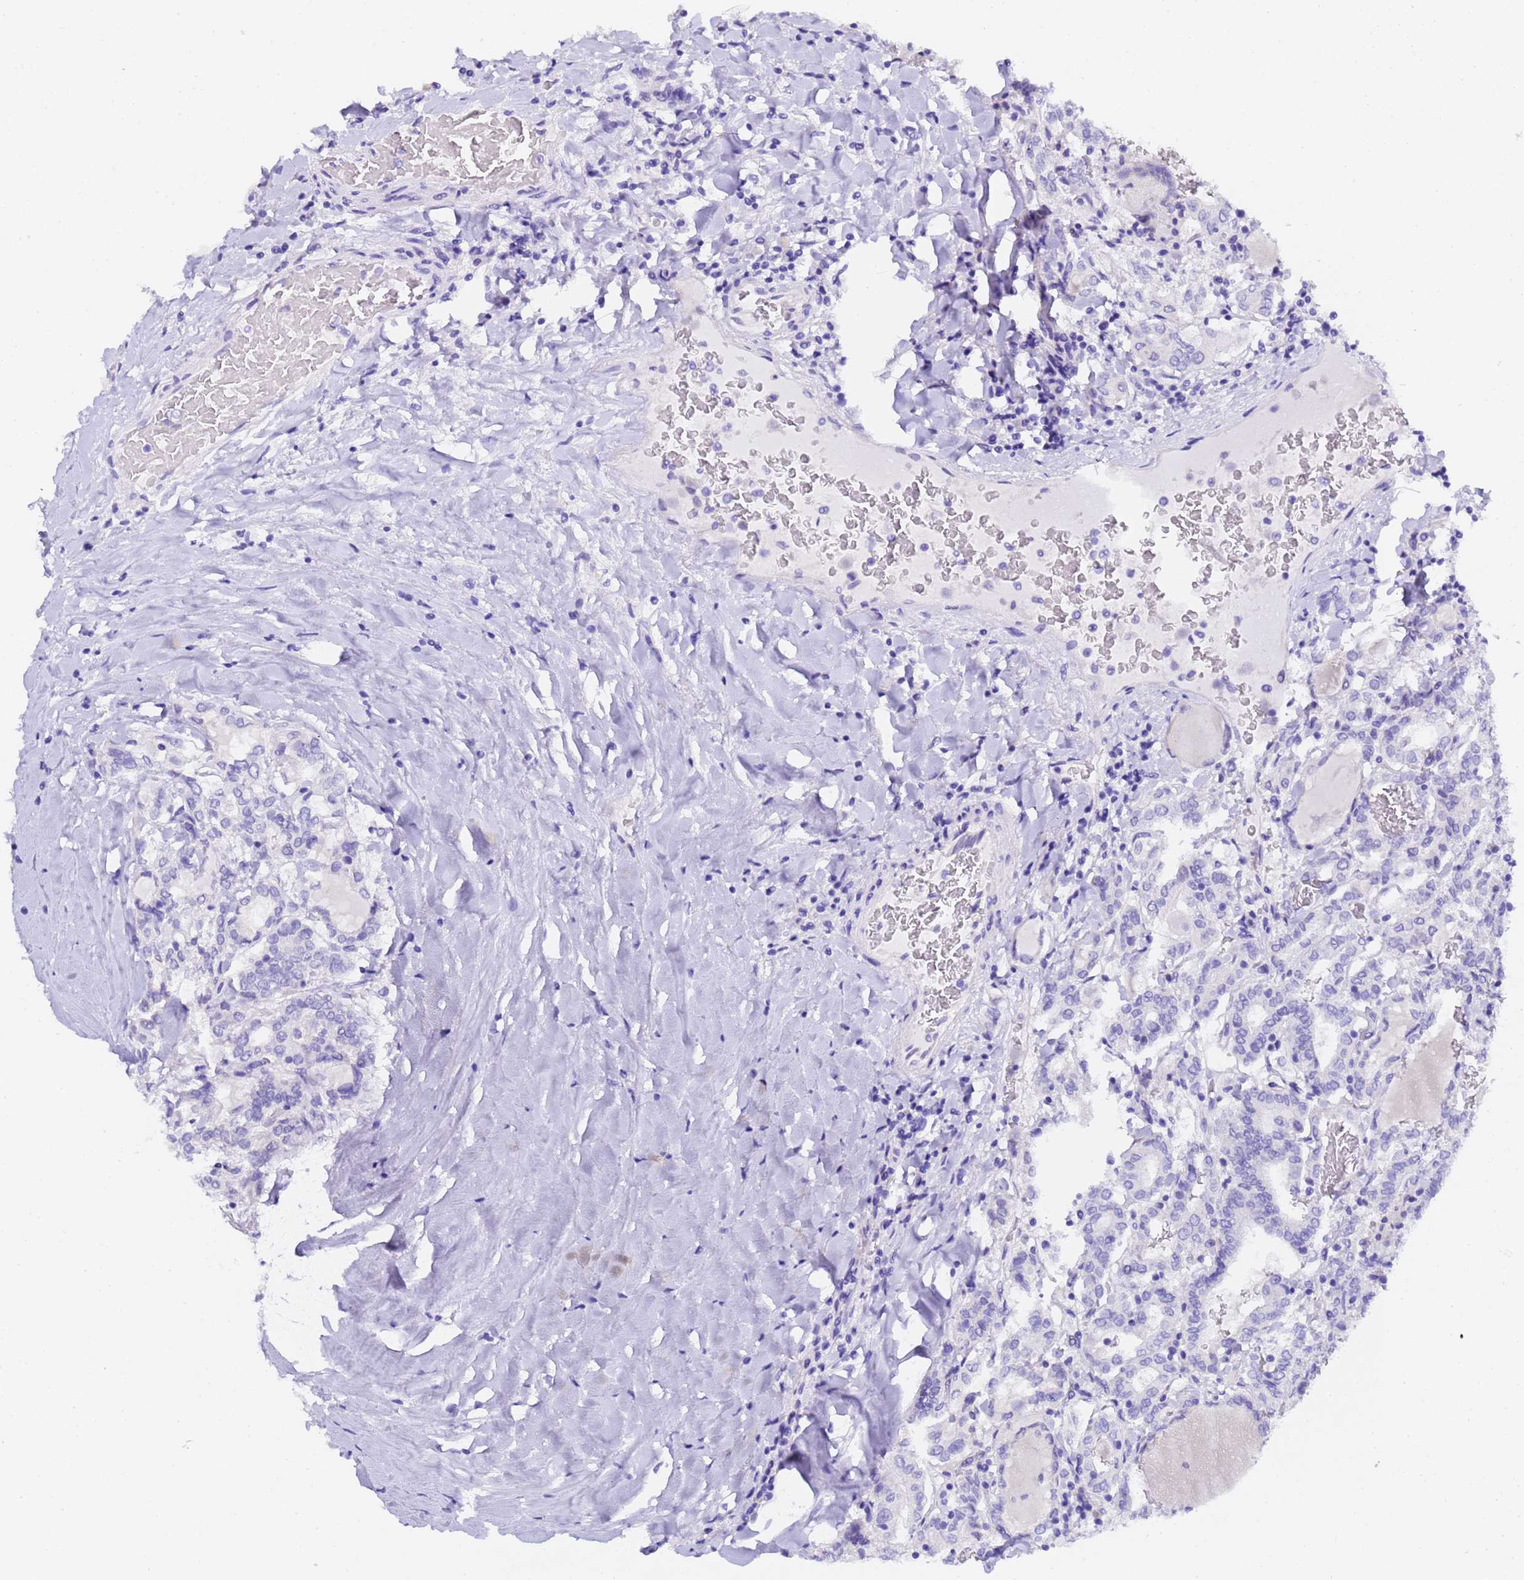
{"staining": {"intensity": "negative", "quantity": "none", "location": "none"}, "tissue": "thyroid cancer", "cell_type": "Tumor cells", "image_type": "cancer", "snomed": [{"axis": "morphology", "description": "Papillary adenocarcinoma, NOS"}, {"axis": "topography", "description": "Thyroid gland"}], "caption": "Thyroid papillary adenocarcinoma was stained to show a protein in brown. There is no significant staining in tumor cells.", "gene": "GABRA1", "patient": {"sex": "female", "age": 72}}